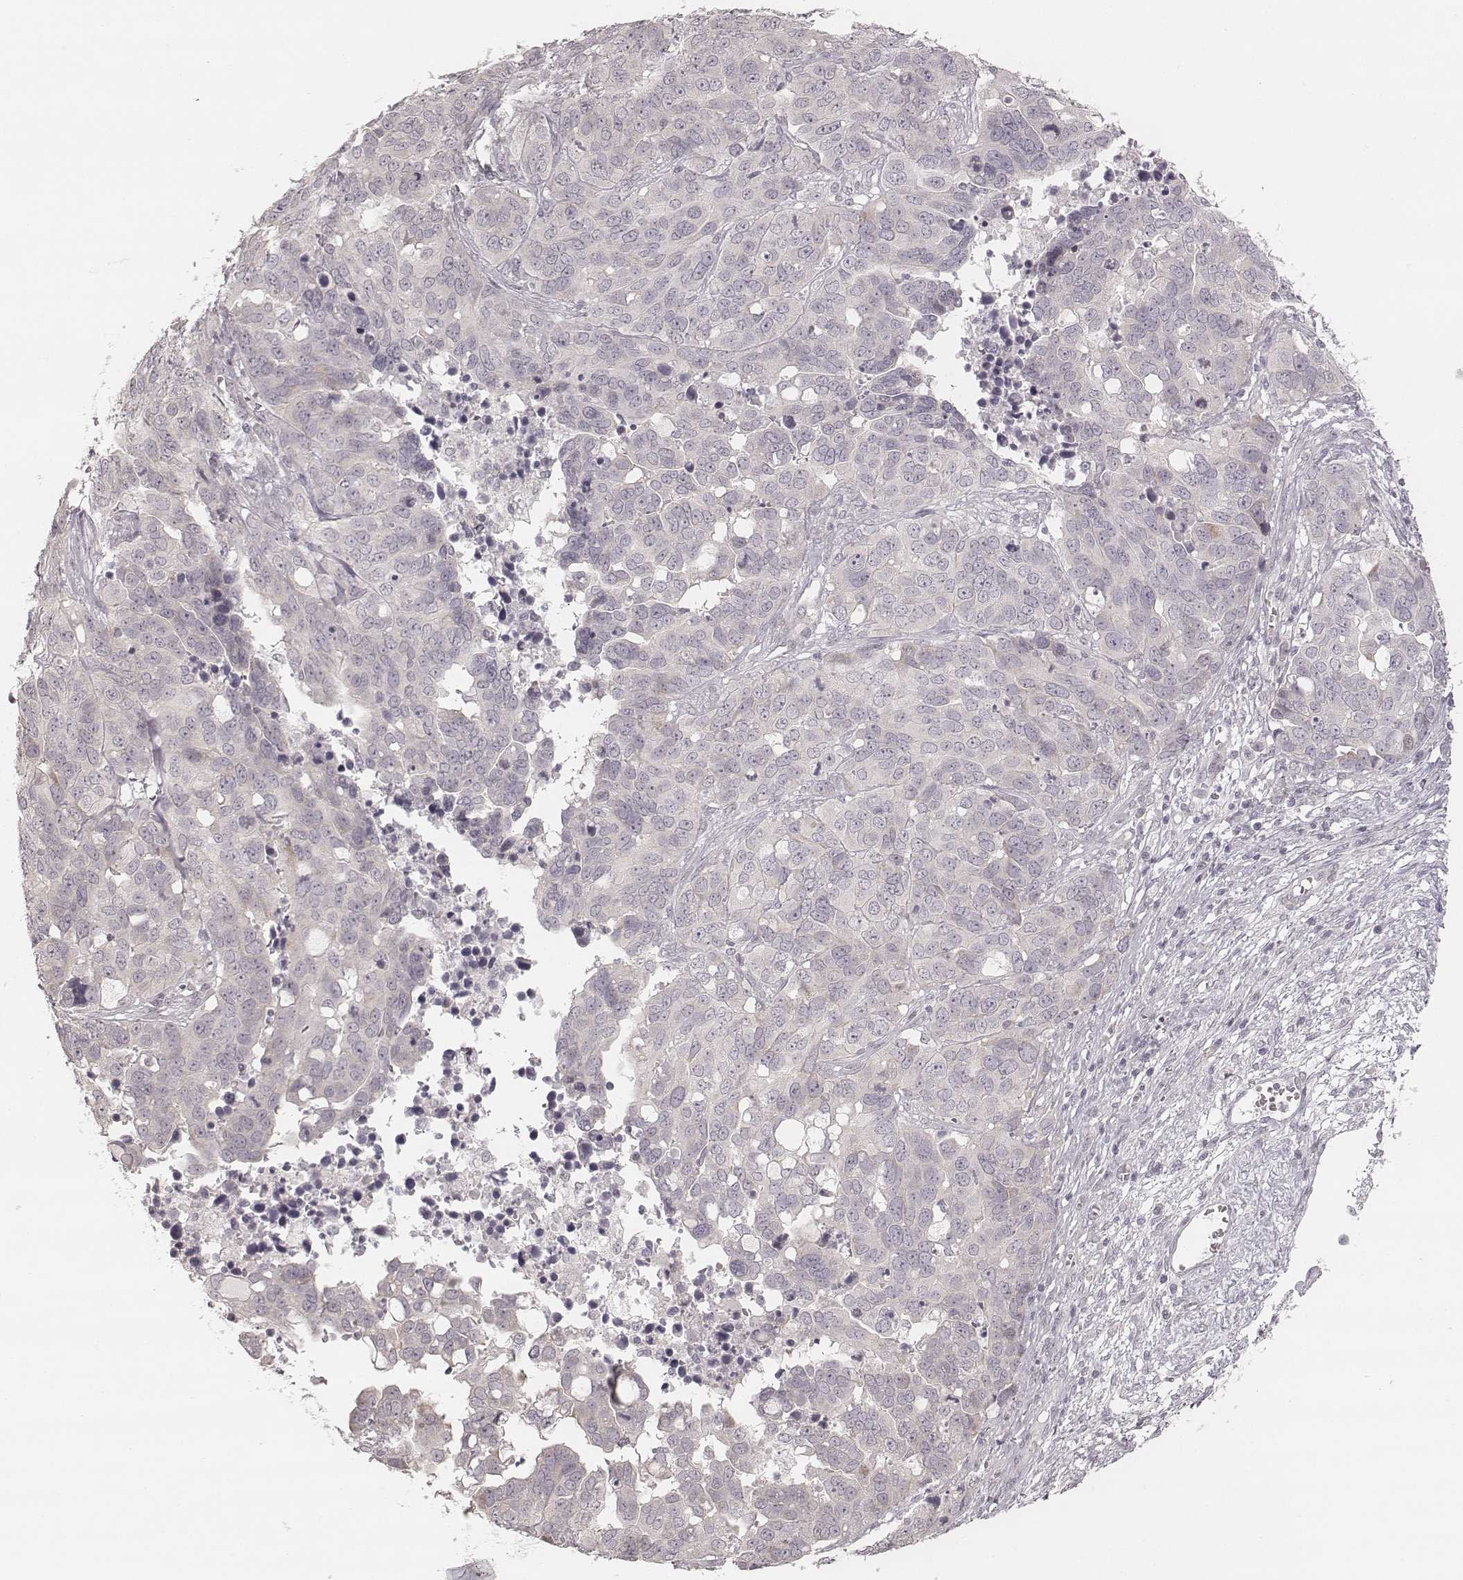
{"staining": {"intensity": "negative", "quantity": "none", "location": "none"}, "tissue": "ovarian cancer", "cell_type": "Tumor cells", "image_type": "cancer", "snomed": [{"axis": "morphology", "description": "Carcinoma, endometroid"}, {"axis": "topography", "description": "Ovary"}], "caption": "DAB (3,3'-diaminobenzidine) immunohistochemical staining of ovarian cancer (endometroid carcinoma) exhibits no significant expression in tumor cells. Brightfield microscopy of immunohistochemistry (IHC) stained with DAB (brown) and hematoxylin (blue), captured at high magnification.", "gene": "ACACB", "patient": {"sex": "female", "age": 78}}